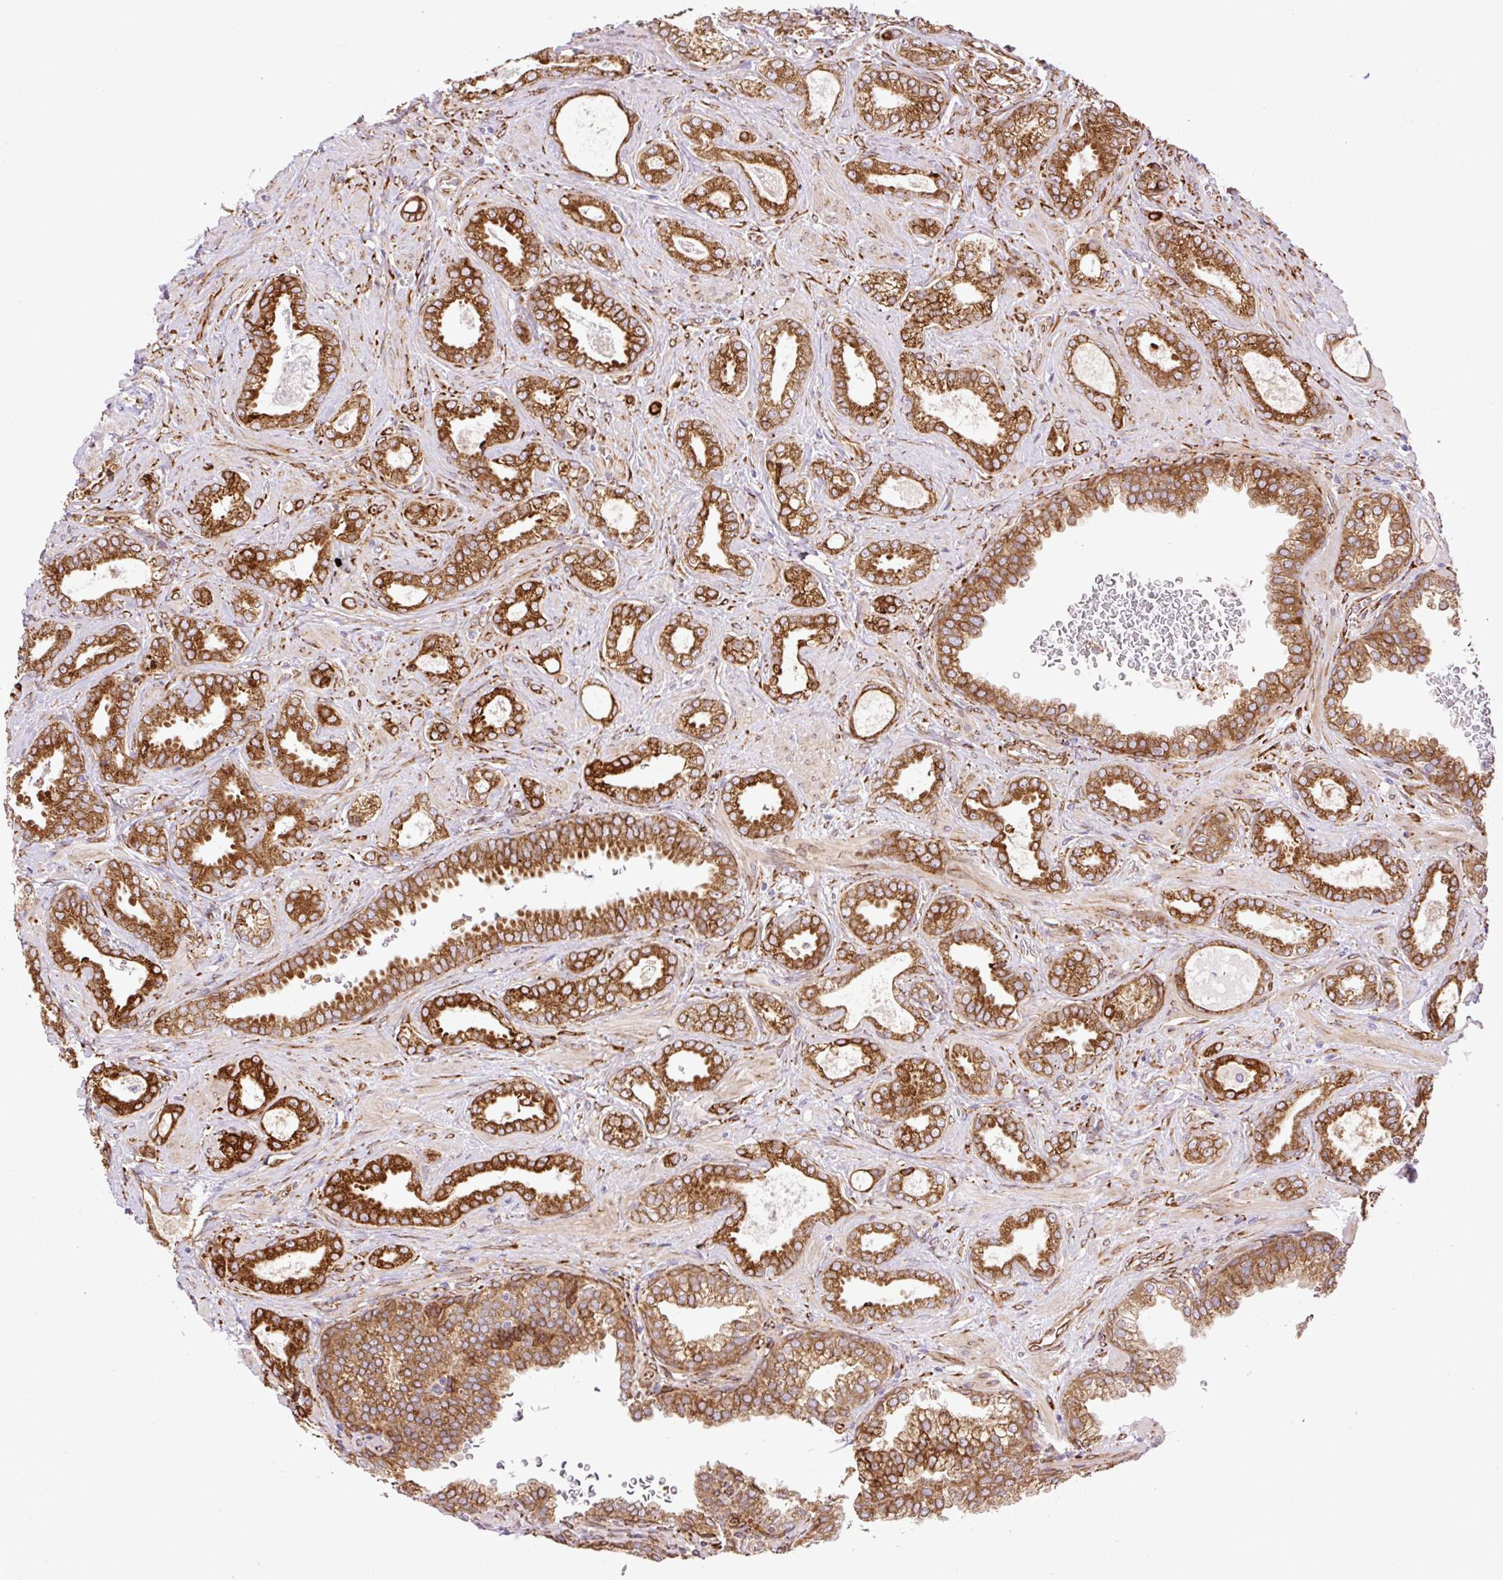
{"staining": {"intensity": "strong", "quantity": ">75%", "location": "cytoplasmic/membranous"}, "tissue": "prostate cancer", "cell_type": "Tumor cells", "image_type": "cancer", "snomed": [{"axis": "morphology", "description": "Adenocarcinoma, High grade"}, {"axis": "topography", "description": "Prostate"}], "caption": "The micrograph displays a brown stain indicating the presence of a protein in the cytoplasmic/membranous of tumor cells in high-grade adenocarcinoma (prostate).", "gene": "RAB30", "patient": {"sex": "male", "age": 58}}